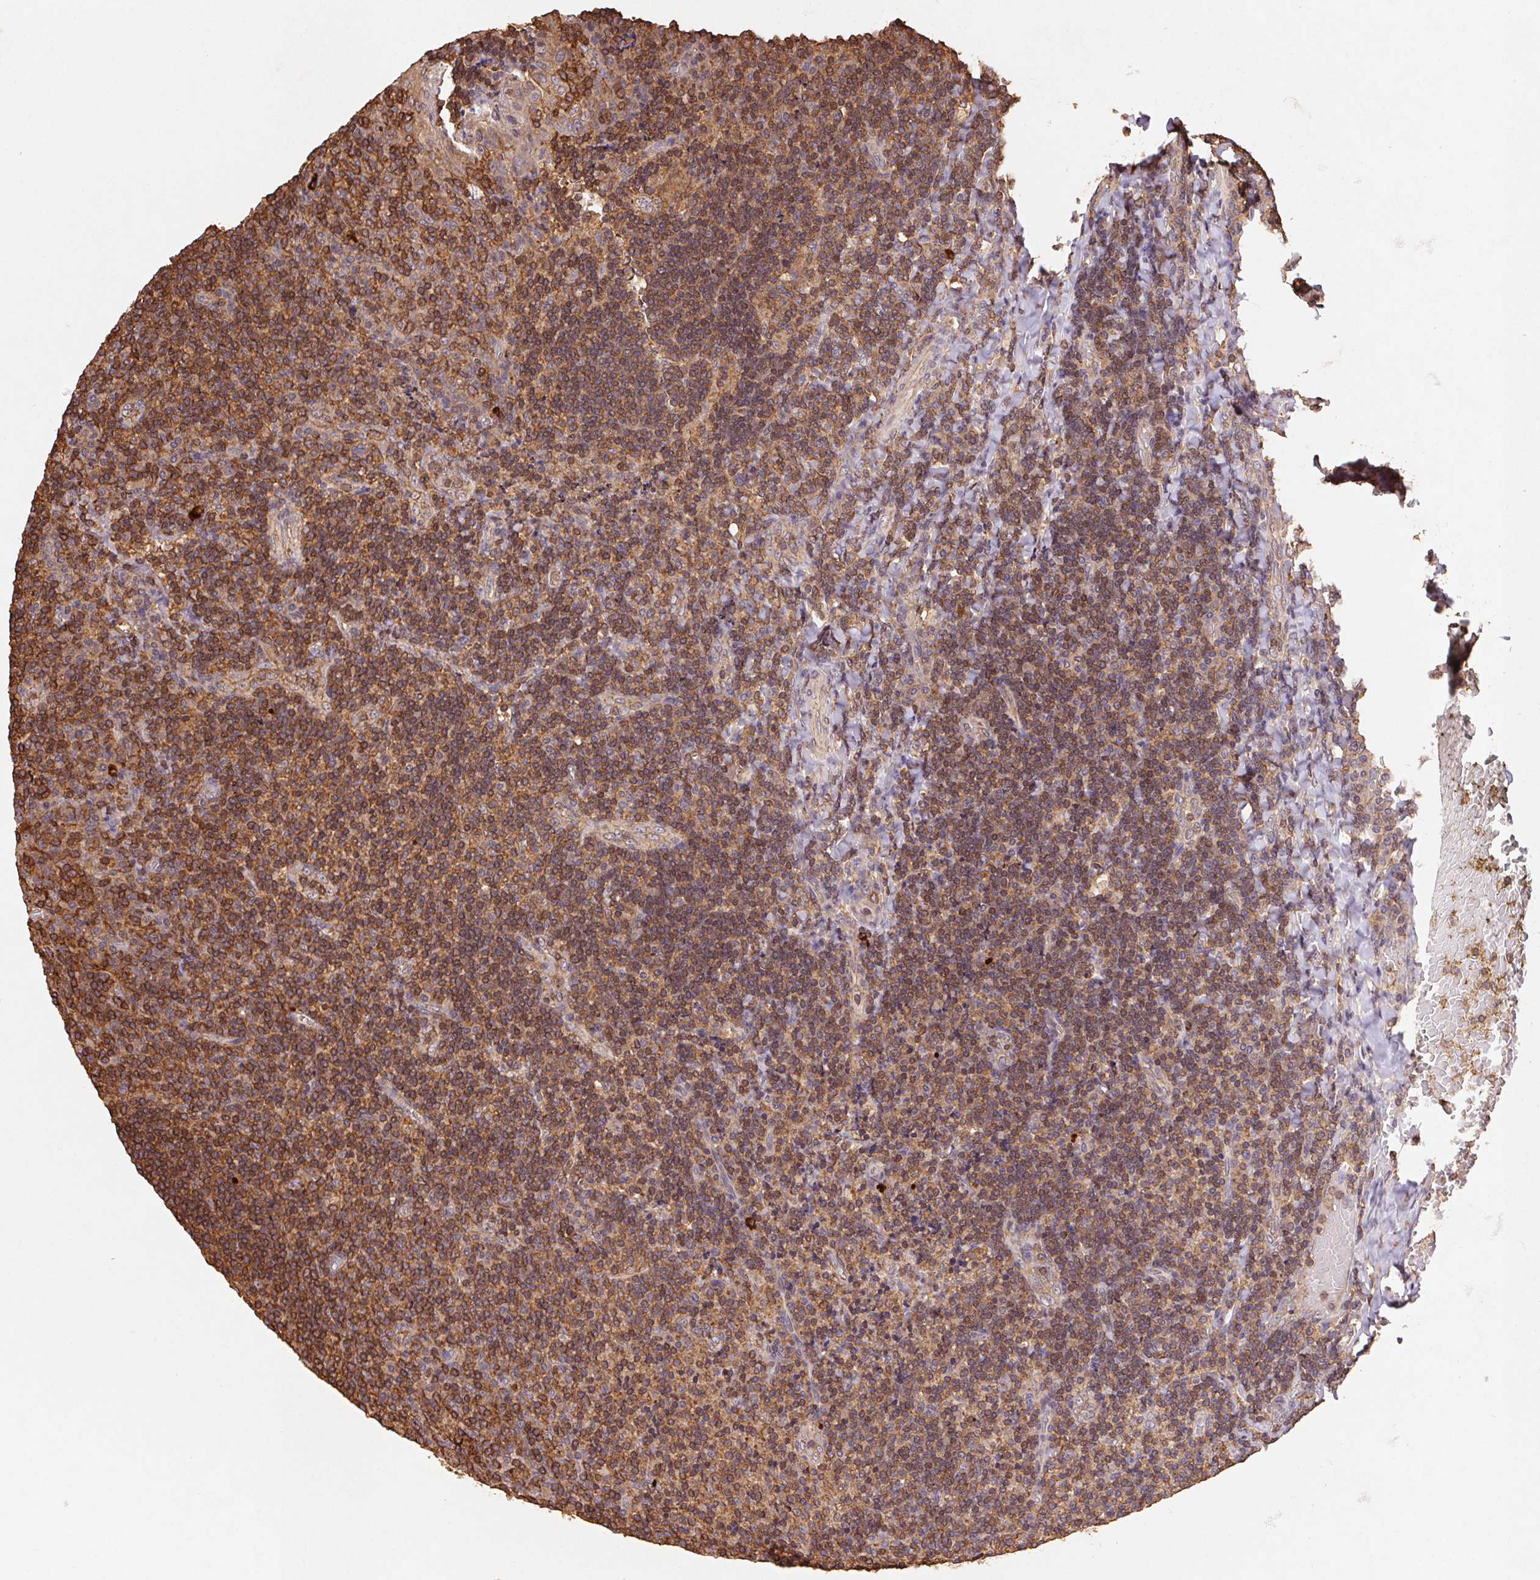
{"staining": {"intensity": "moderate", "quantity": "25%-75%", "location": "cytoplasmic/membranous"}, "tissue": "tonsil", "cell_type": "Germinal center cells", "image_type": "normal", "snomed": [{"axis": "morphology", "description": "Normal tissue, NOS"}, {"axis": "topography", "description": "Tonsil"}], "caption": "Tonsil was stained to show a protein in brown. There is medium levels of moderate cytoplasmic/membranous expression in about 25%-75% of germinal center cells.", "gene": "ATG10", "patient": {"sex": "male", "age": 17}}